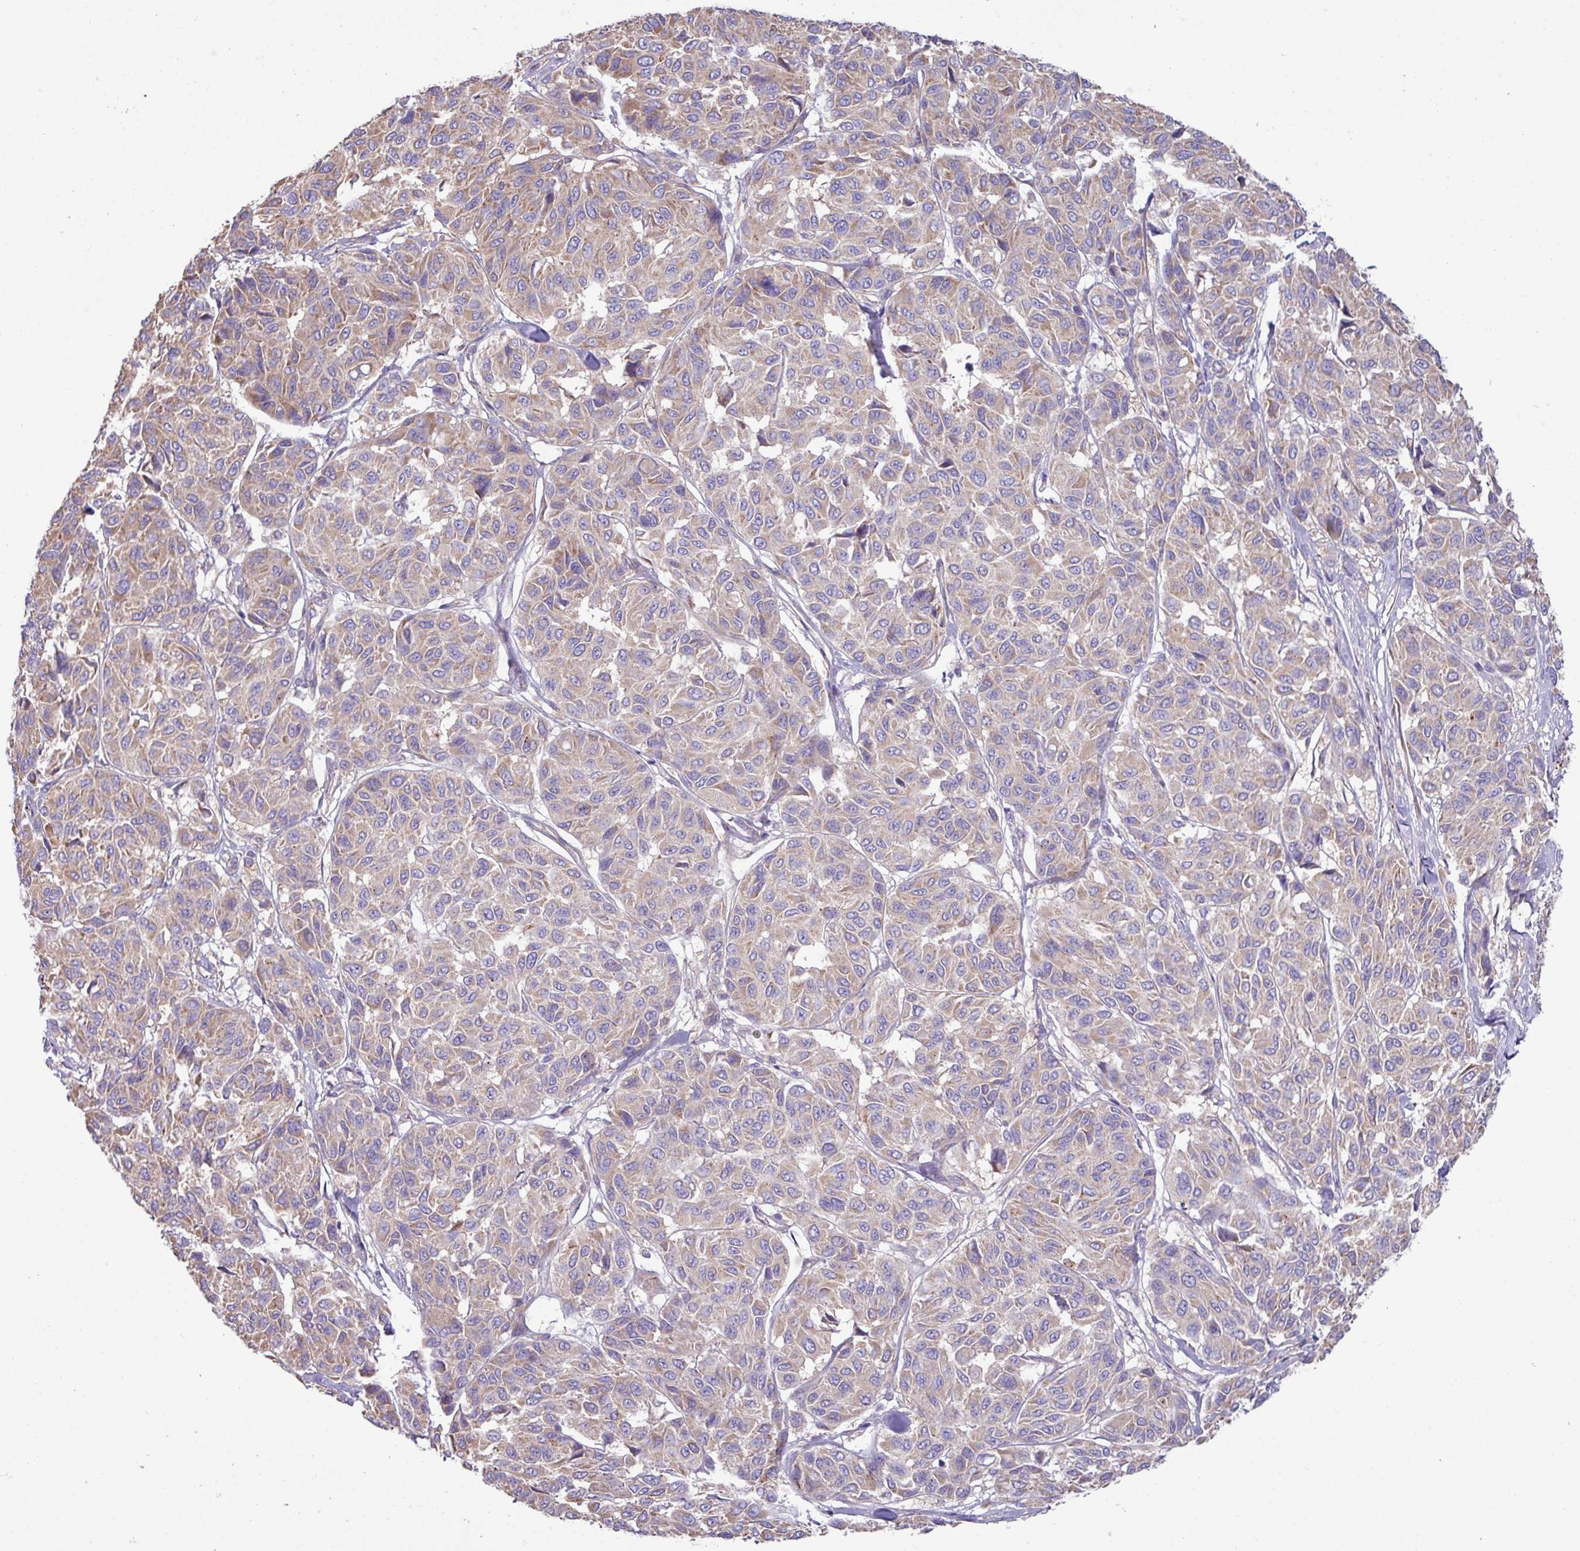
{"staining": {"intensity": "weak", "quantity": "25%-75%", "location": "cytoplasmic/membranous"}, "tissue": "melanoma", "cell_type": "Tumor cells", "image_type": "cancer", "snomed": [{"axis": "morphology", "description": "Malignant melanoma, NOS"}, {"axis": "topography", "description": "Skin"}], "caption": "This is an image of IHC staining of melanoma, which shows weak positivity in the cytoplasmic/membranous of tumor cells.", "gene": "PPM1J", "patient": {"sex": "female", "age": 66}}